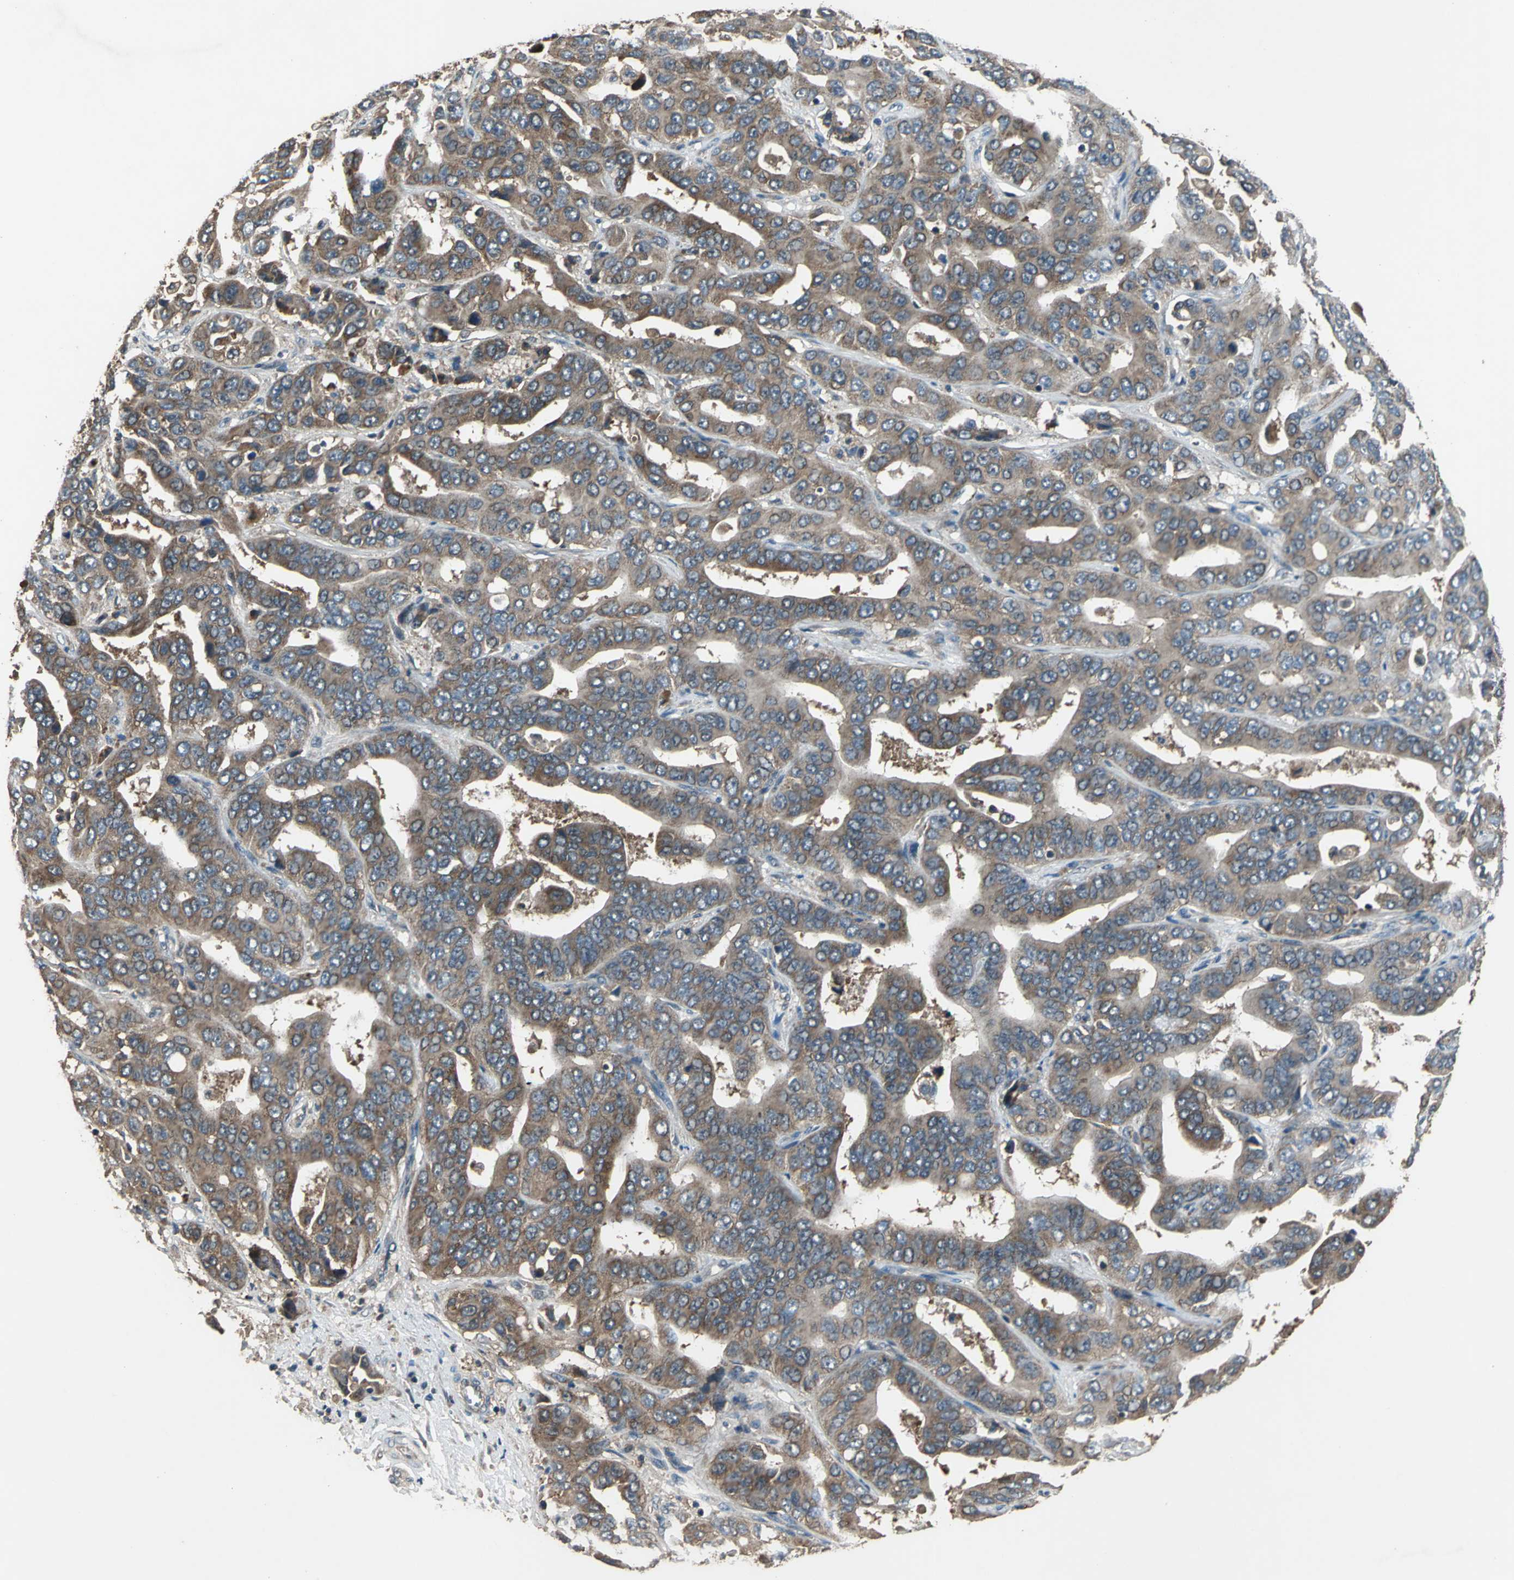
{"staining": {"intensity": "strong", "quantity": ">75%", "location": "cytoplasmic/membranous"}, "tissue": "liver cancer", "cell_type": "Tumor cells", "image_type": "cancer", "snomed": [{"axis": "morphology", "description": "Cholangiocarcinoma"}, {"axis": "topography", "description": "Liver"}], "caption": "IHC (DAB) staining of liver cancer (cholangiocarcinoma) displays strong cytoplasmic/membranous protein expression in about >75% of tumor cells. The staining is performed using DAB brown chromogen to label protein expression. The nuclei are counter-stained blue using hematoxylin.", "gene": "ZNF608", "patient": {"sex": "female", "age": 52}}